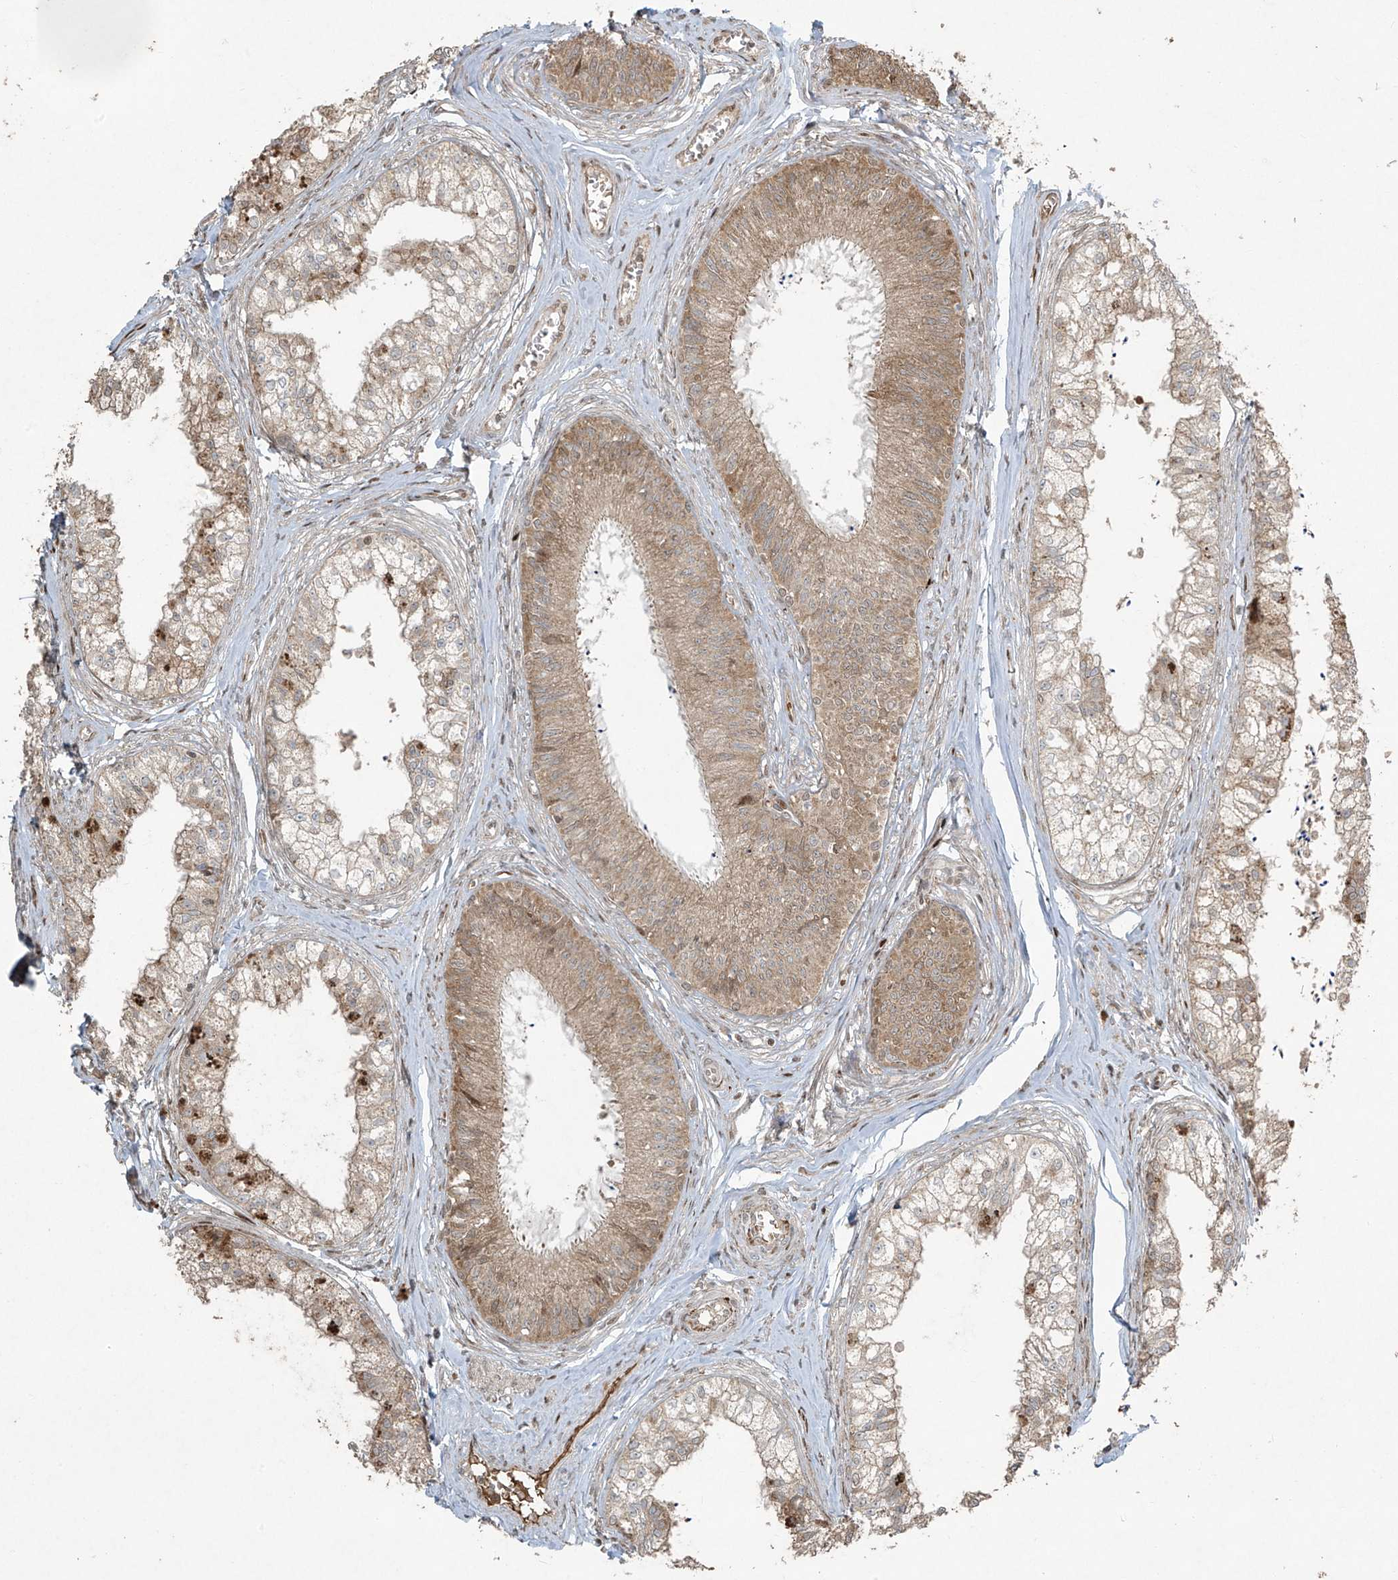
{"staining": {"intensity": "moderate", "quantity": ">75%", "location": "cytoplasmic/membranous"}, "tissue": "epididymis", "cell_type": "Glandular cells", "image_type": "normal", "snomed": [{"axis": "morphology", "description": "Normal tissue, NOS"}, {"axis": "topography", "description": "Epididymis"}], "caption": "Protein staining shows moderate cytoplasmic/membranous expression in about >75% of glandular cells in normal epididymis.", "gene": "TTC22", "patient": {"sex": "male", "age": 79}}